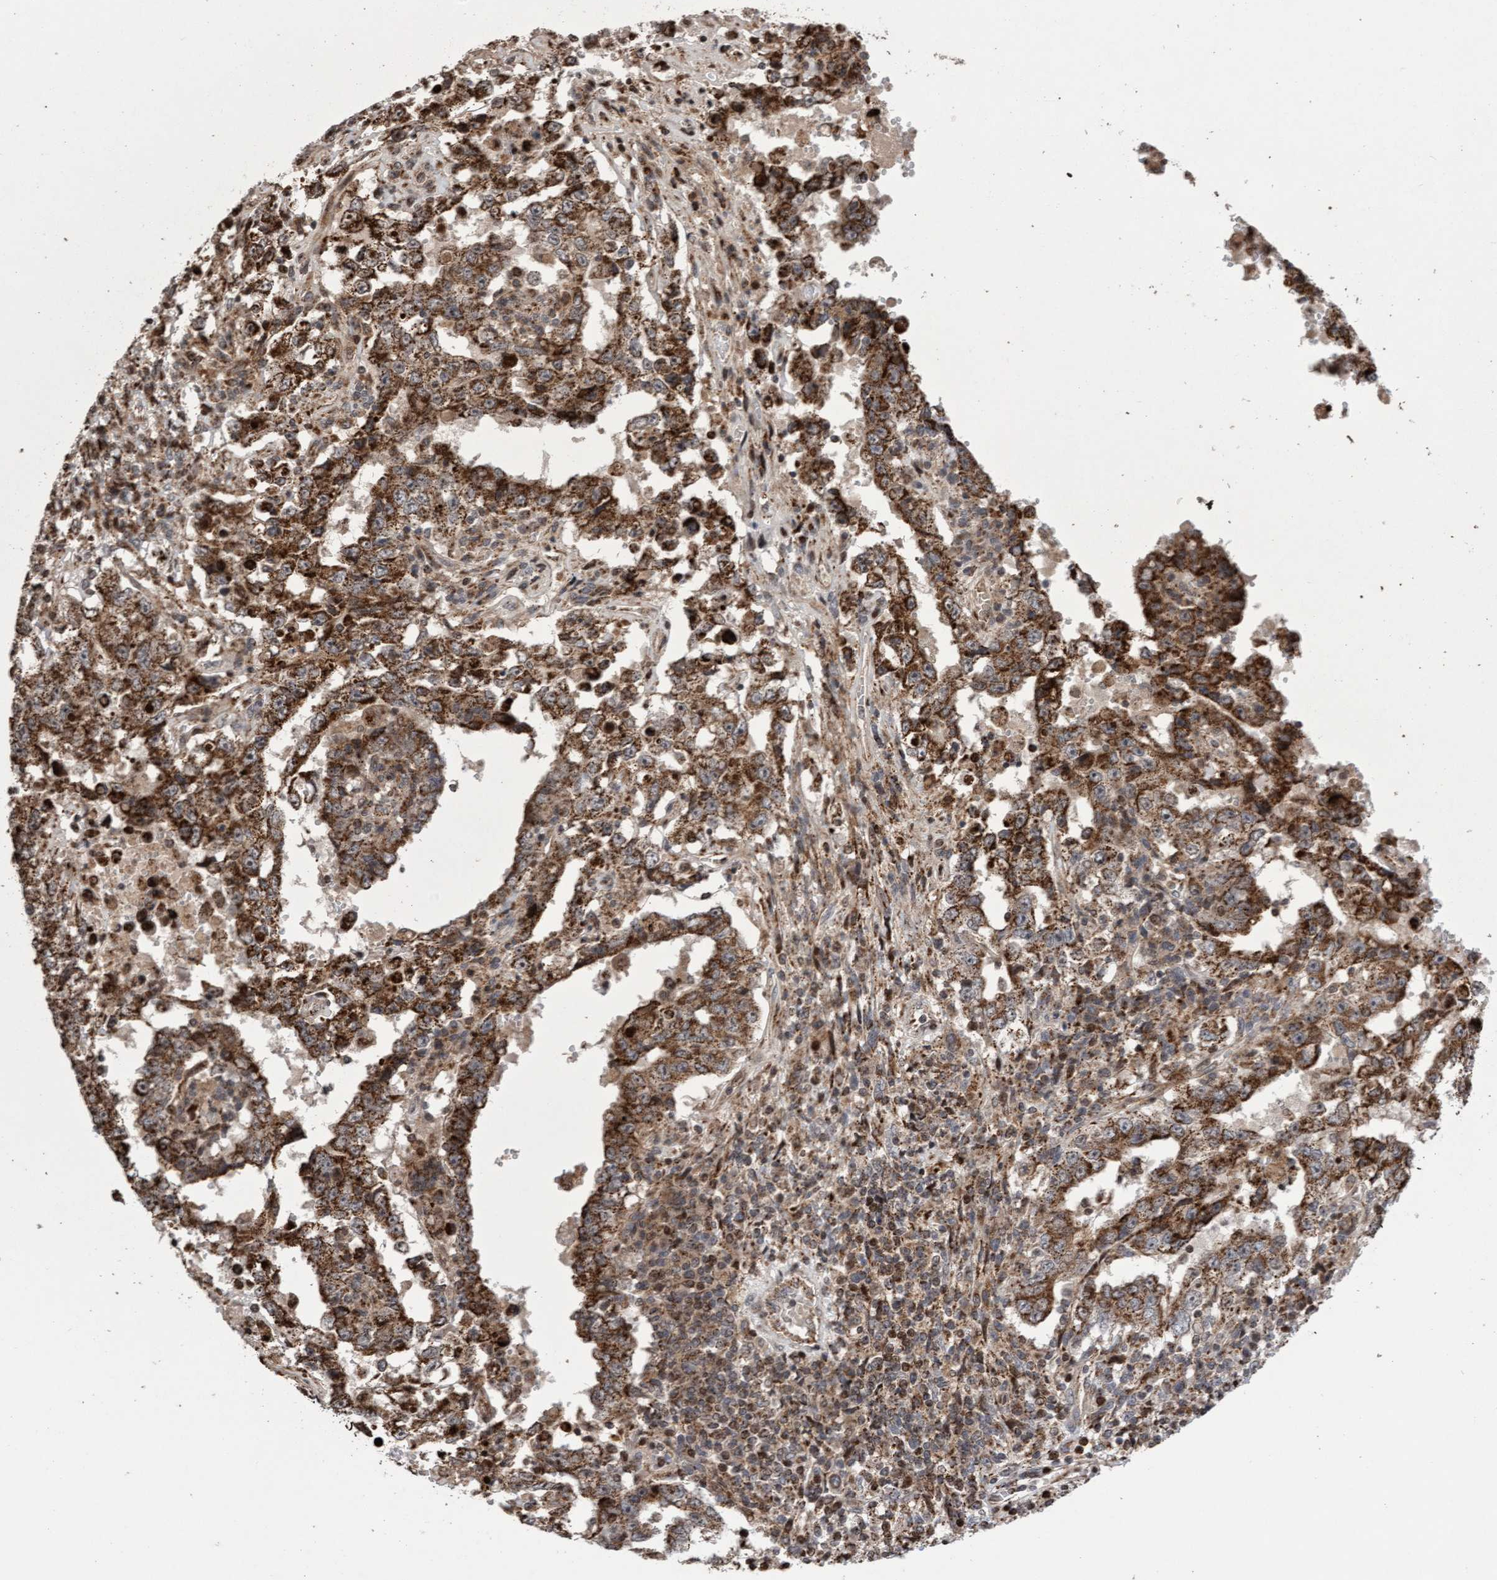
{"staining": {"intensity": "moderate", "quantity": ">75%", "location": "cytoplasmic/membranous"}, "tissue": "testis cancer", "cell_type": "Tumor cells", "image_type": "cancer", "snomed": [{"axis": "morphology", "description": "Carcinoma, Embryonal, NOS"}, {"axis": "topography", "description": "Testis"}], "caption": "Immunohistochemistry staining of testis cancer (embryonal carcinoma), which demonstrates medium levels of moderate cytoplasmic/membranous positivity in about >75% of tumor cells indicating moderate cytoplasmic/membranous protein staining. The staining was performed using DAB (3,3'-diaminobenzidine) (brown) for protein detection and nuclei were counterstained in hematoxylin (blue).", "gene": "PECR", "patient": {"sex": "male", "age": 26}}